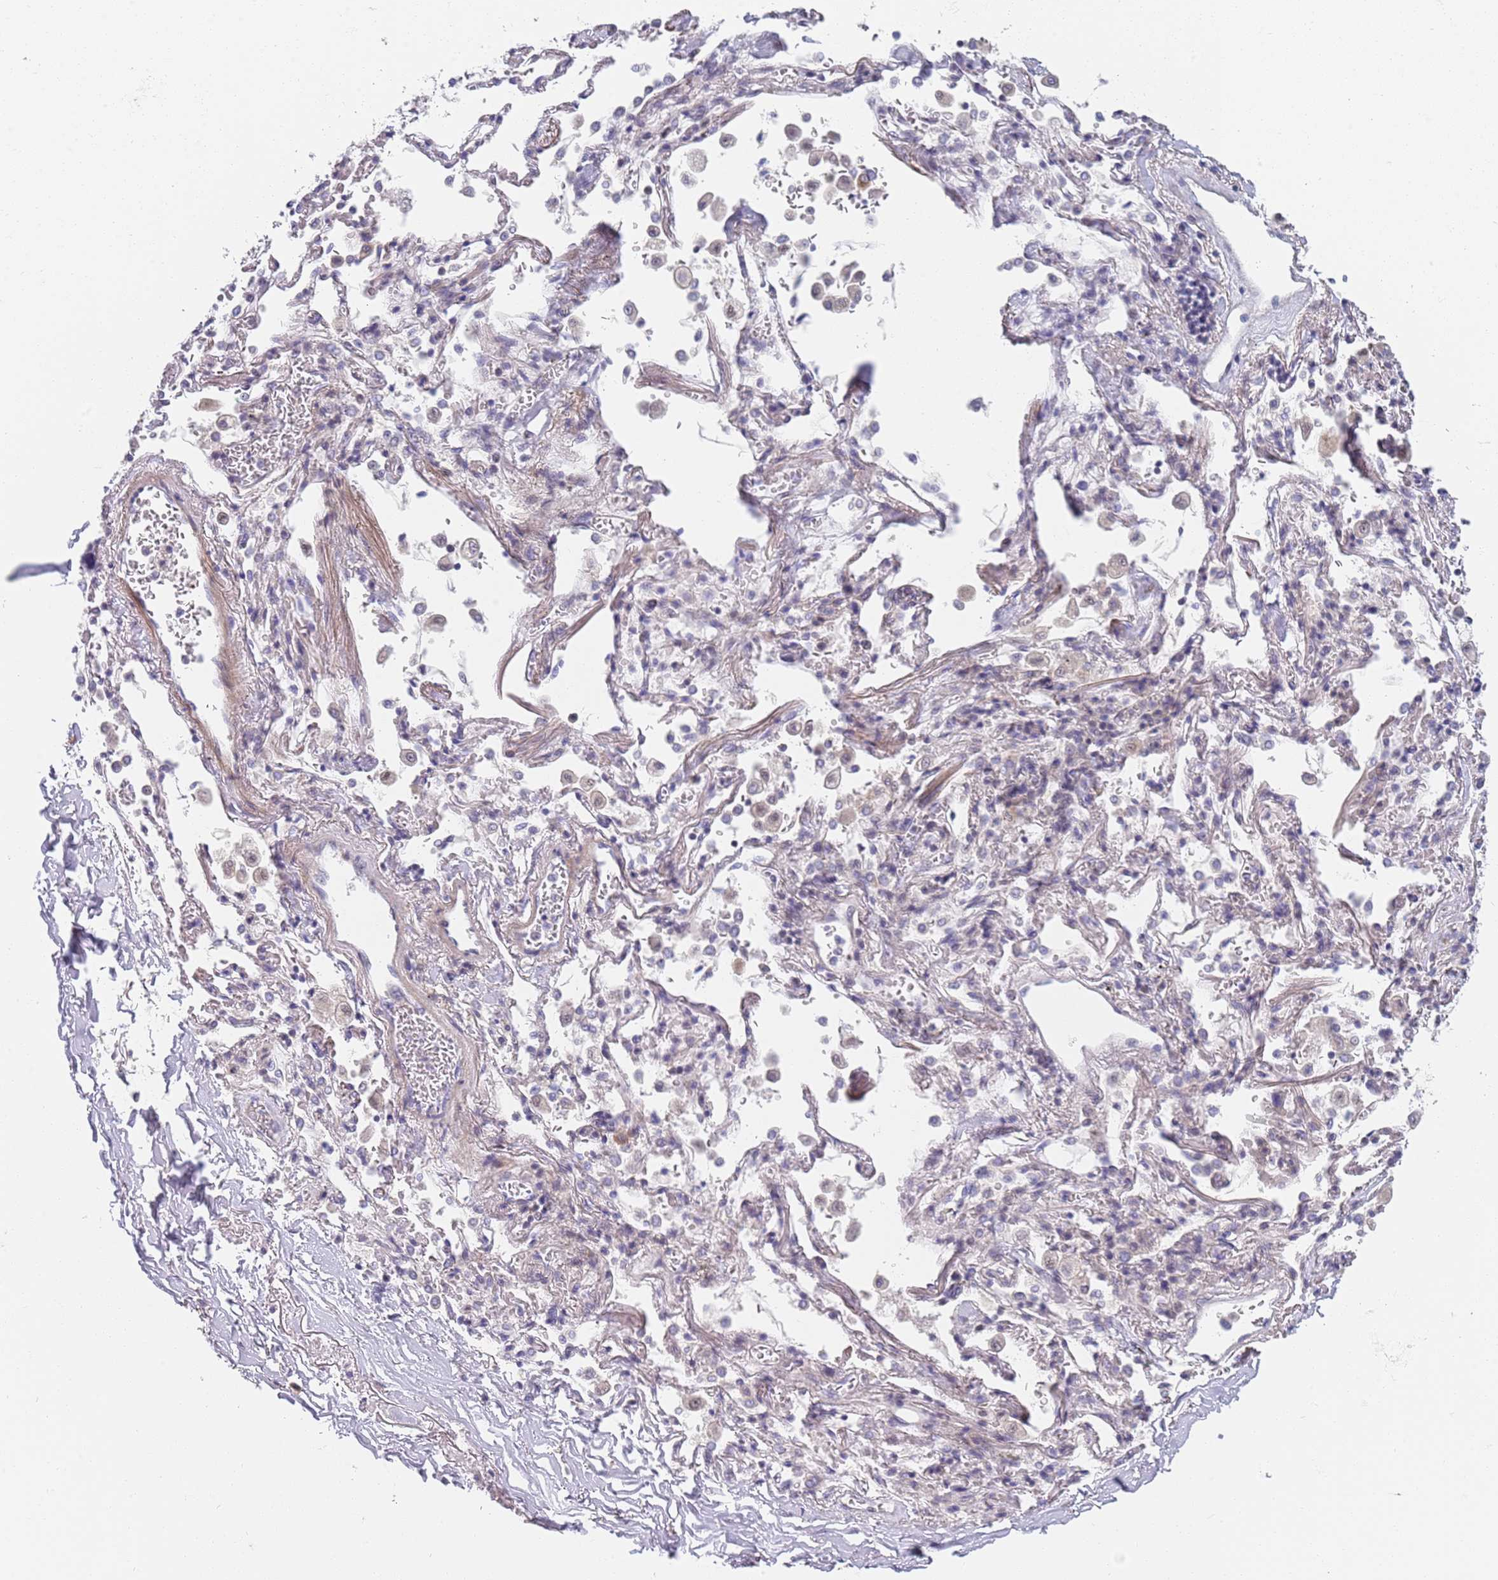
{"staining": {"intensity": "negative", "quantity": "none", "location": "none"}, "tissue": "adipose tissue", "cell_type": "Adipocytes", "image_type": "normal", "snomed": [{"axis": "morphology", "description": "Normal tissue, NOS"}, {"axis": "topography", "description": "Cartilage tissue"}], "caption": "Immunohistochemistry (IHC) photomicrograph of unremarkable adipose tissue: adipose tissue stained with DAB shows no significant protein positivity in adipocytes.", "gene": "PLCL2", "patient": {"sex": "male", "age": 73}}